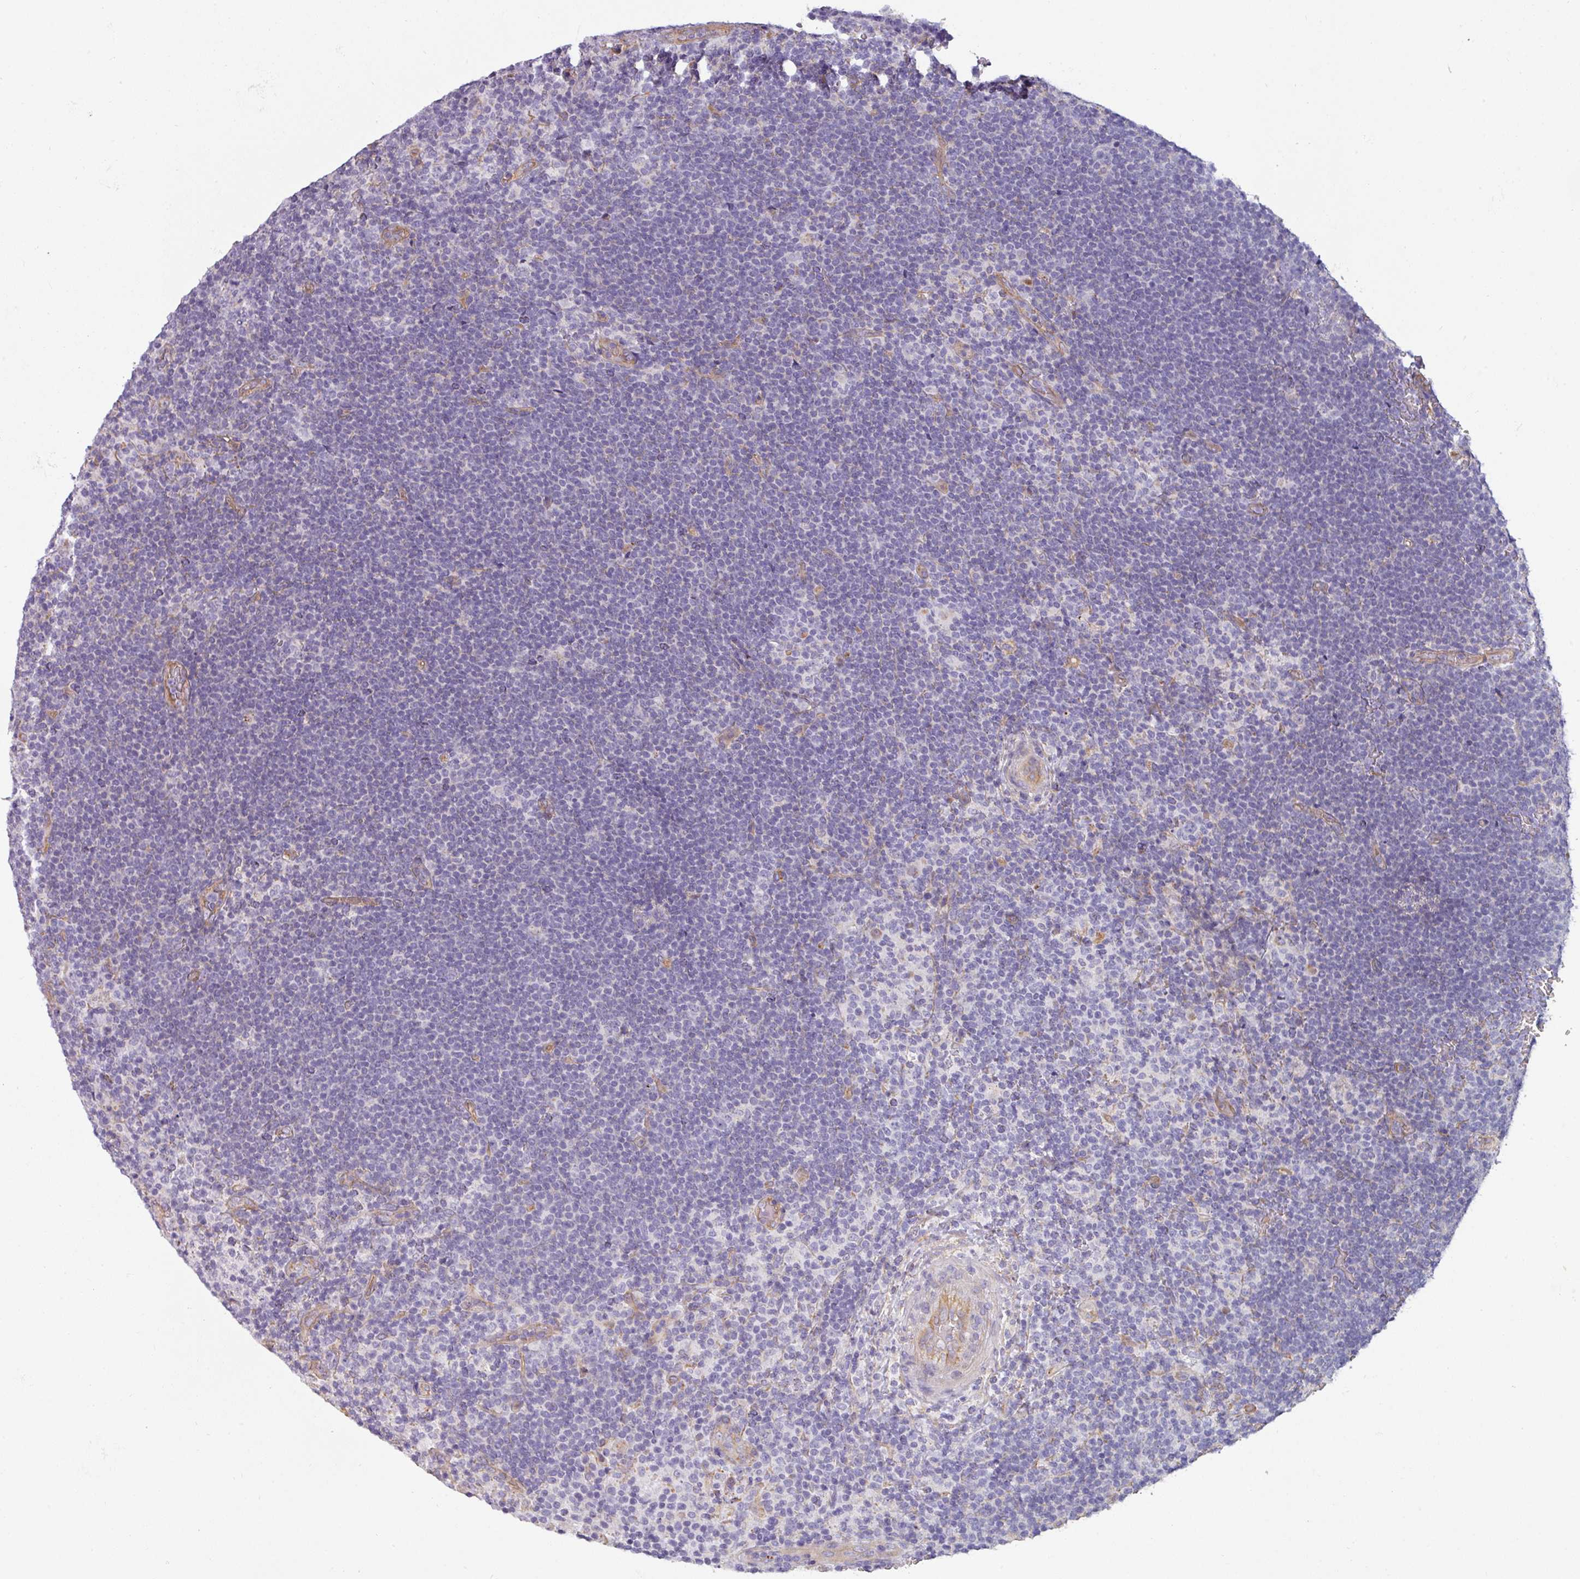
{"staining": {"intensity": "negative", "quantity": "none", "location": "none"}, "tissue": "lymphoma", "cell_type": "Tumor cells", "image_type": "cancer", "snomed": [{"axis": "morphology", "description": "Hodgkin's disease, NOS"}, {"axis": "topography", "description": "Lymph node"}], "caption": "The immunohistochemistry (IHC) photomicrograph has no significant staining in tumor cells of Hodgkin's disease tissue.", "gene": "BUD23", "patient": {"sex": "female", "age": 57}}